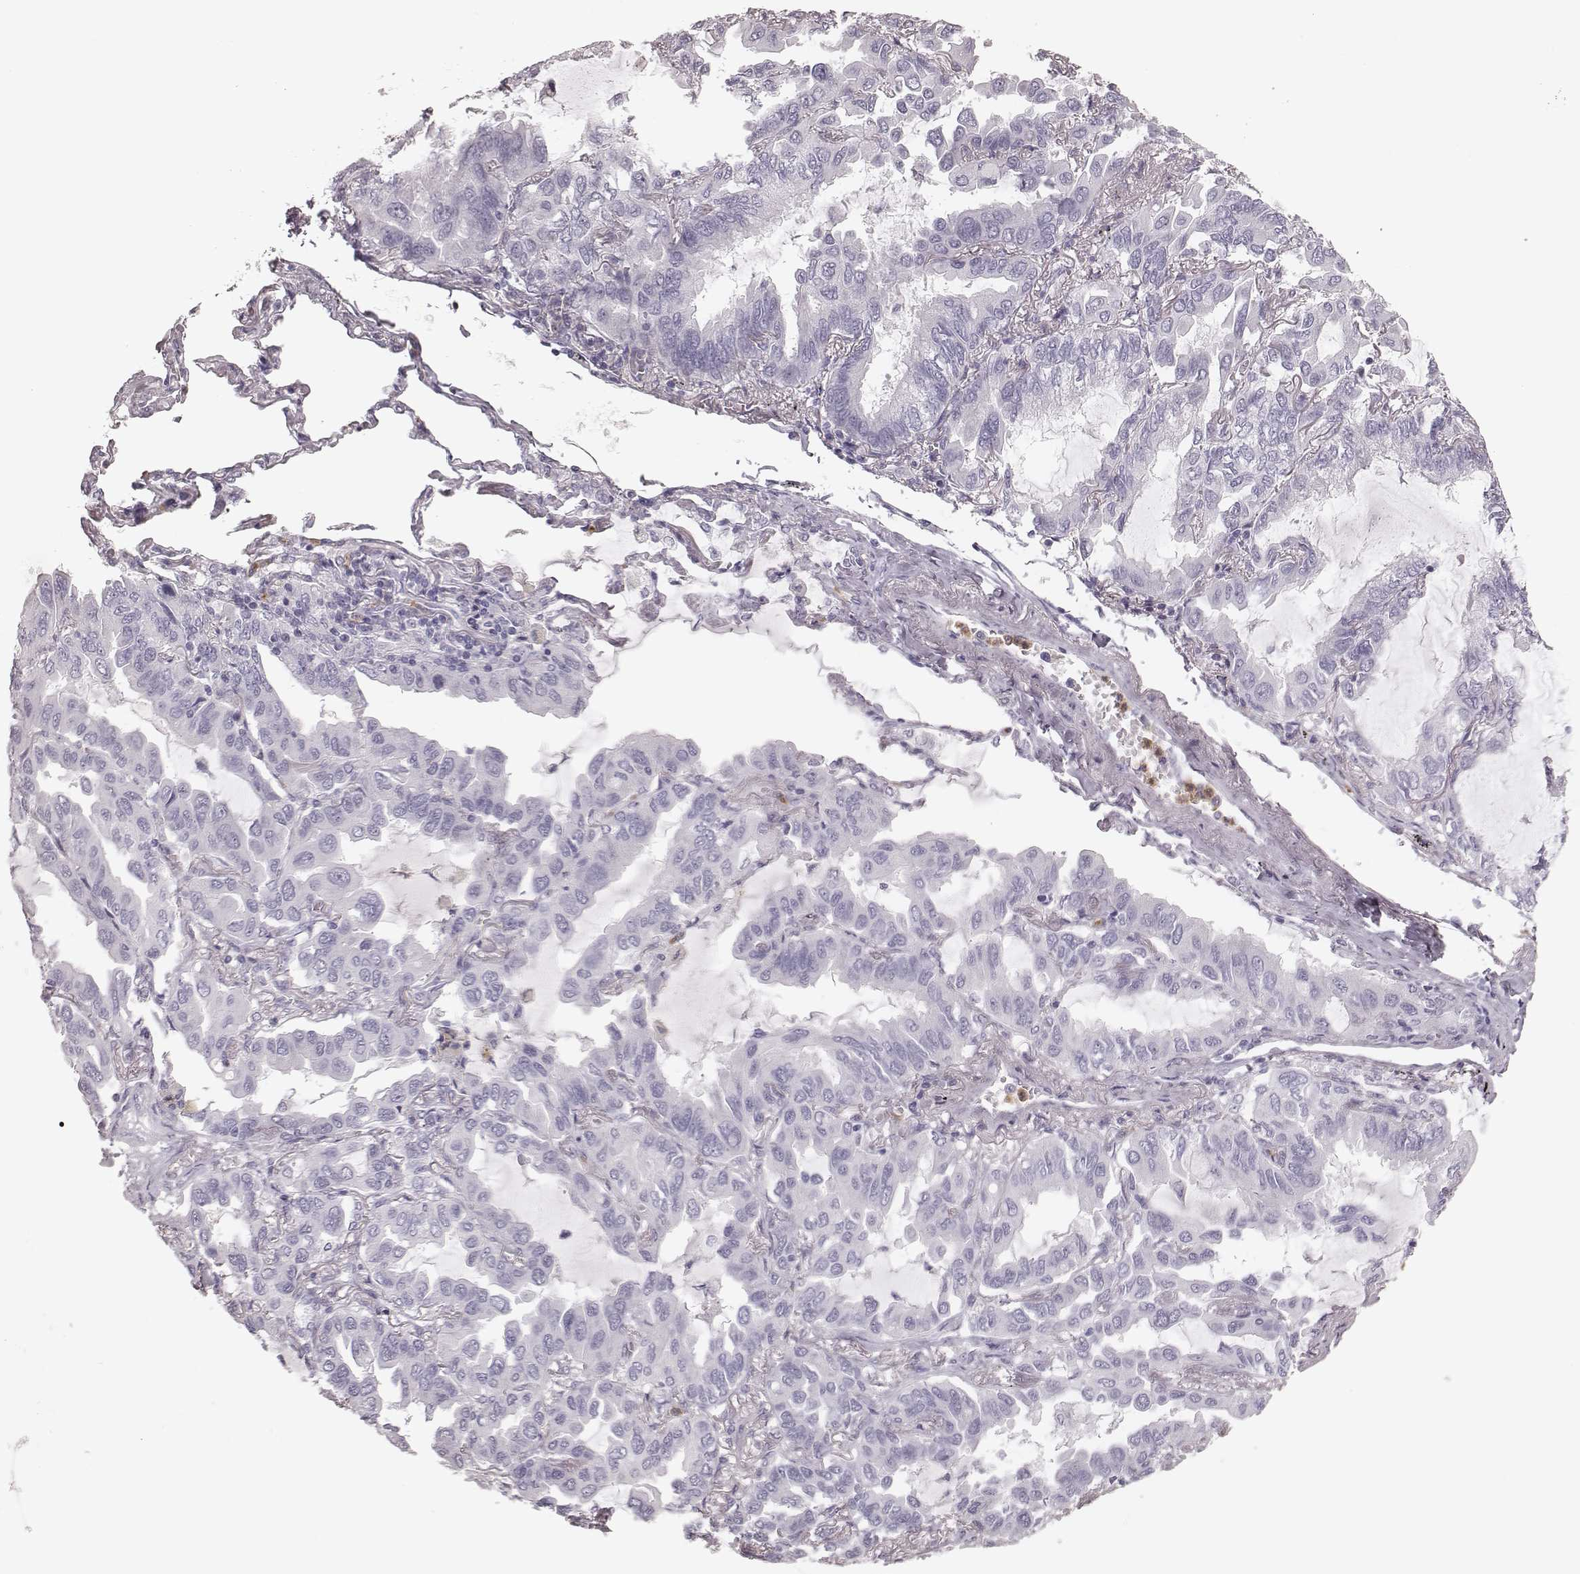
{"staining": {"intensity": "negative", "quantity": "none", "location": "none"}, "tissue": "lung cancer", "cell_type": "Tumor cells", "image_type": "cancer", "snomed": [{"axis": "morphology", "description": "Adenocarcinoma, NOS"}, {"axis": "topography", "description": "Lung"}], "caption": "This is a photomicrograph of immunohistochemistry staining of lung cancer (adenocarcinoma), which shows no staining in tumor cells.", "gene": "ELANE", "patient": {"sex": "male", "age": 64}}